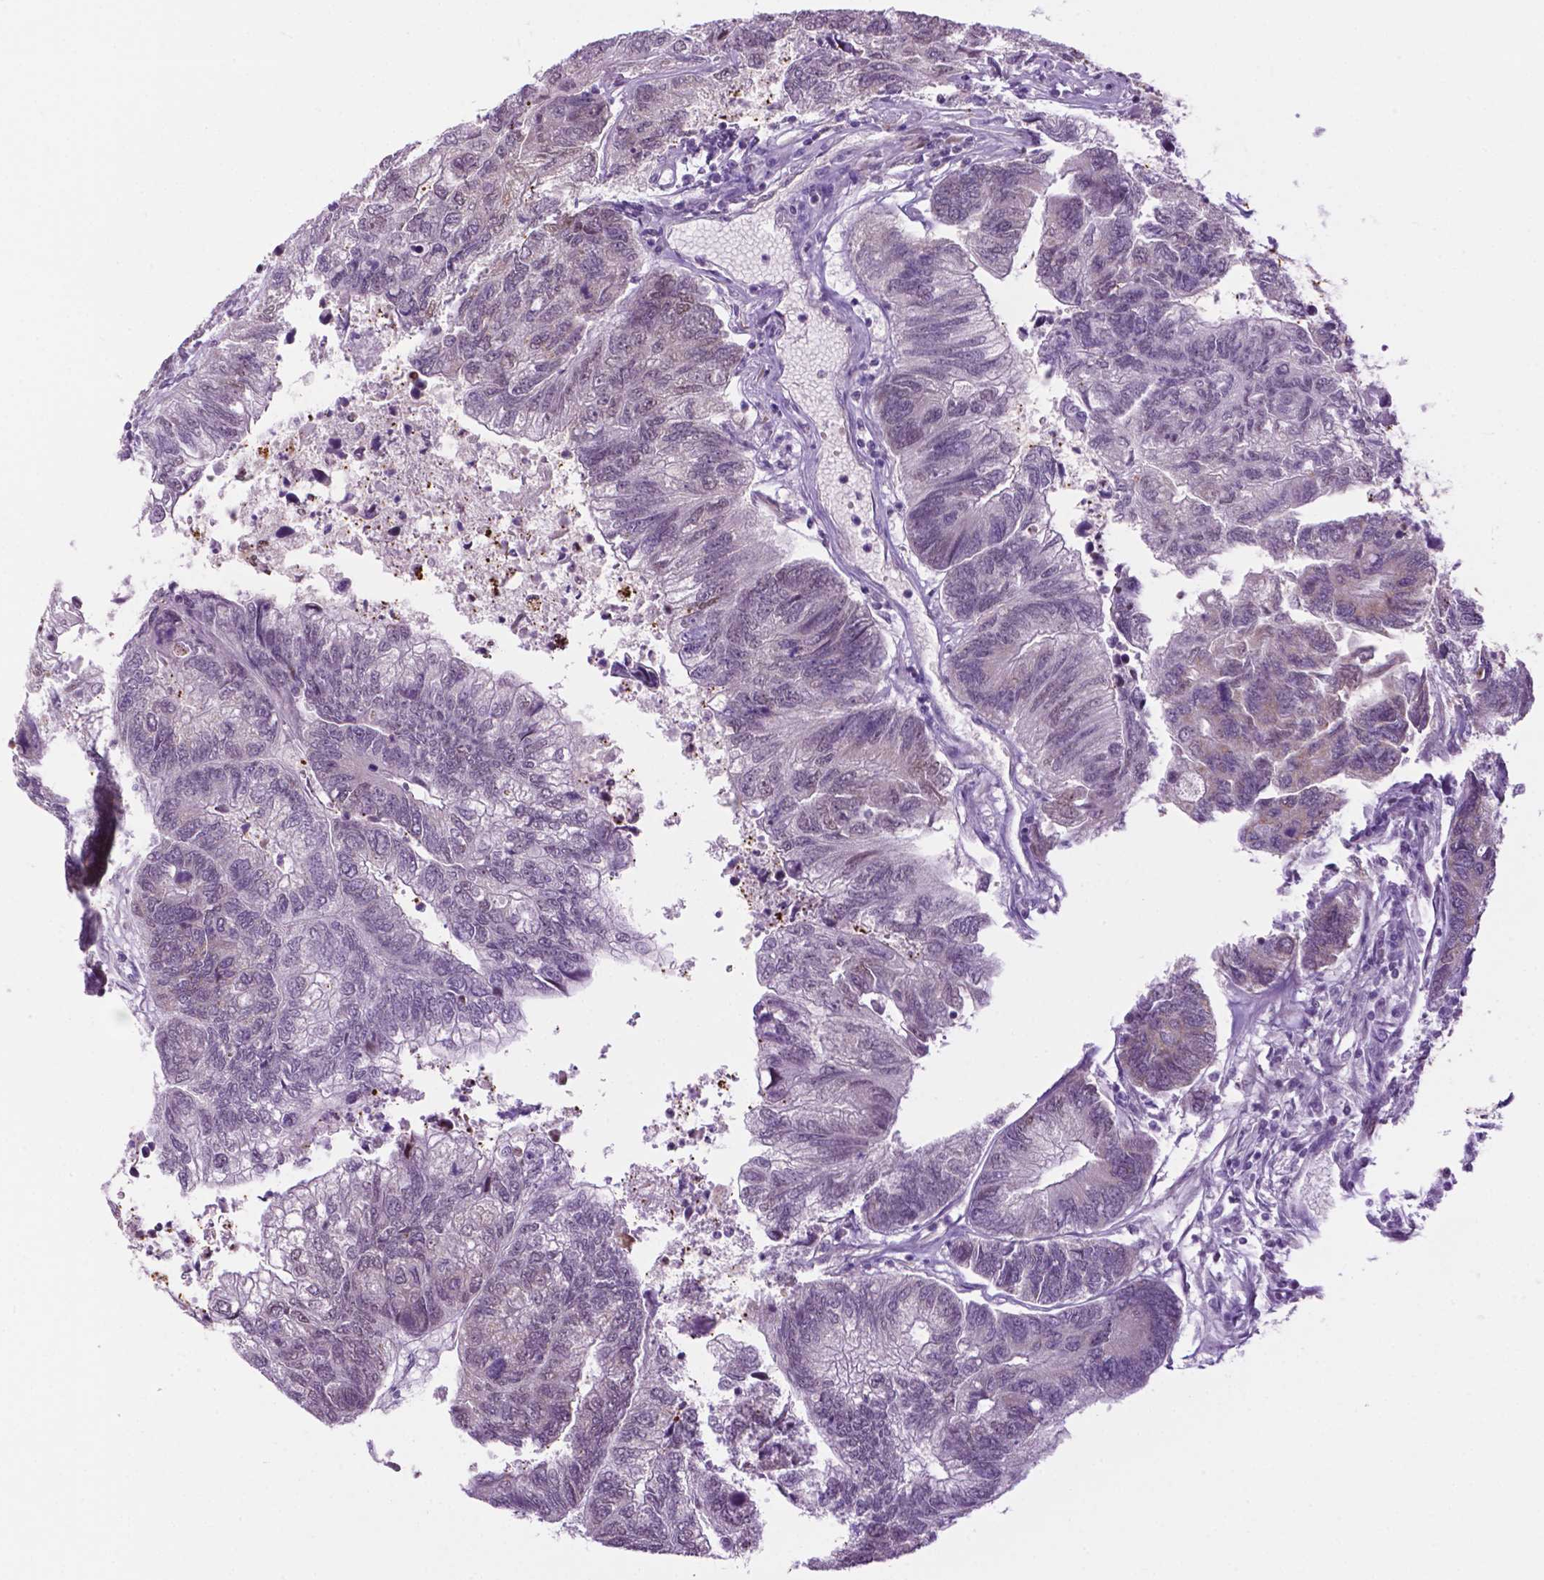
{"staining": {"intensity": "weak", "quantity": "<25%", "location": "nuclear"}, "tissue": "colorectal cancer", "cell_type": "Tumor cells", "image_type": "cancer", "snomed": [{"axis": "morphology", "description": "Adenocarcinoma, NOS"}, {"axis": "topography", "description": "Colon"}], "caption": "This is an immunohistochemistry (IHC) photomicrograph of human colorectal cancer. There is no staining in tumor cells.", "gene": "COL23A1", "patient": {"sex": "female", "age": 67}}